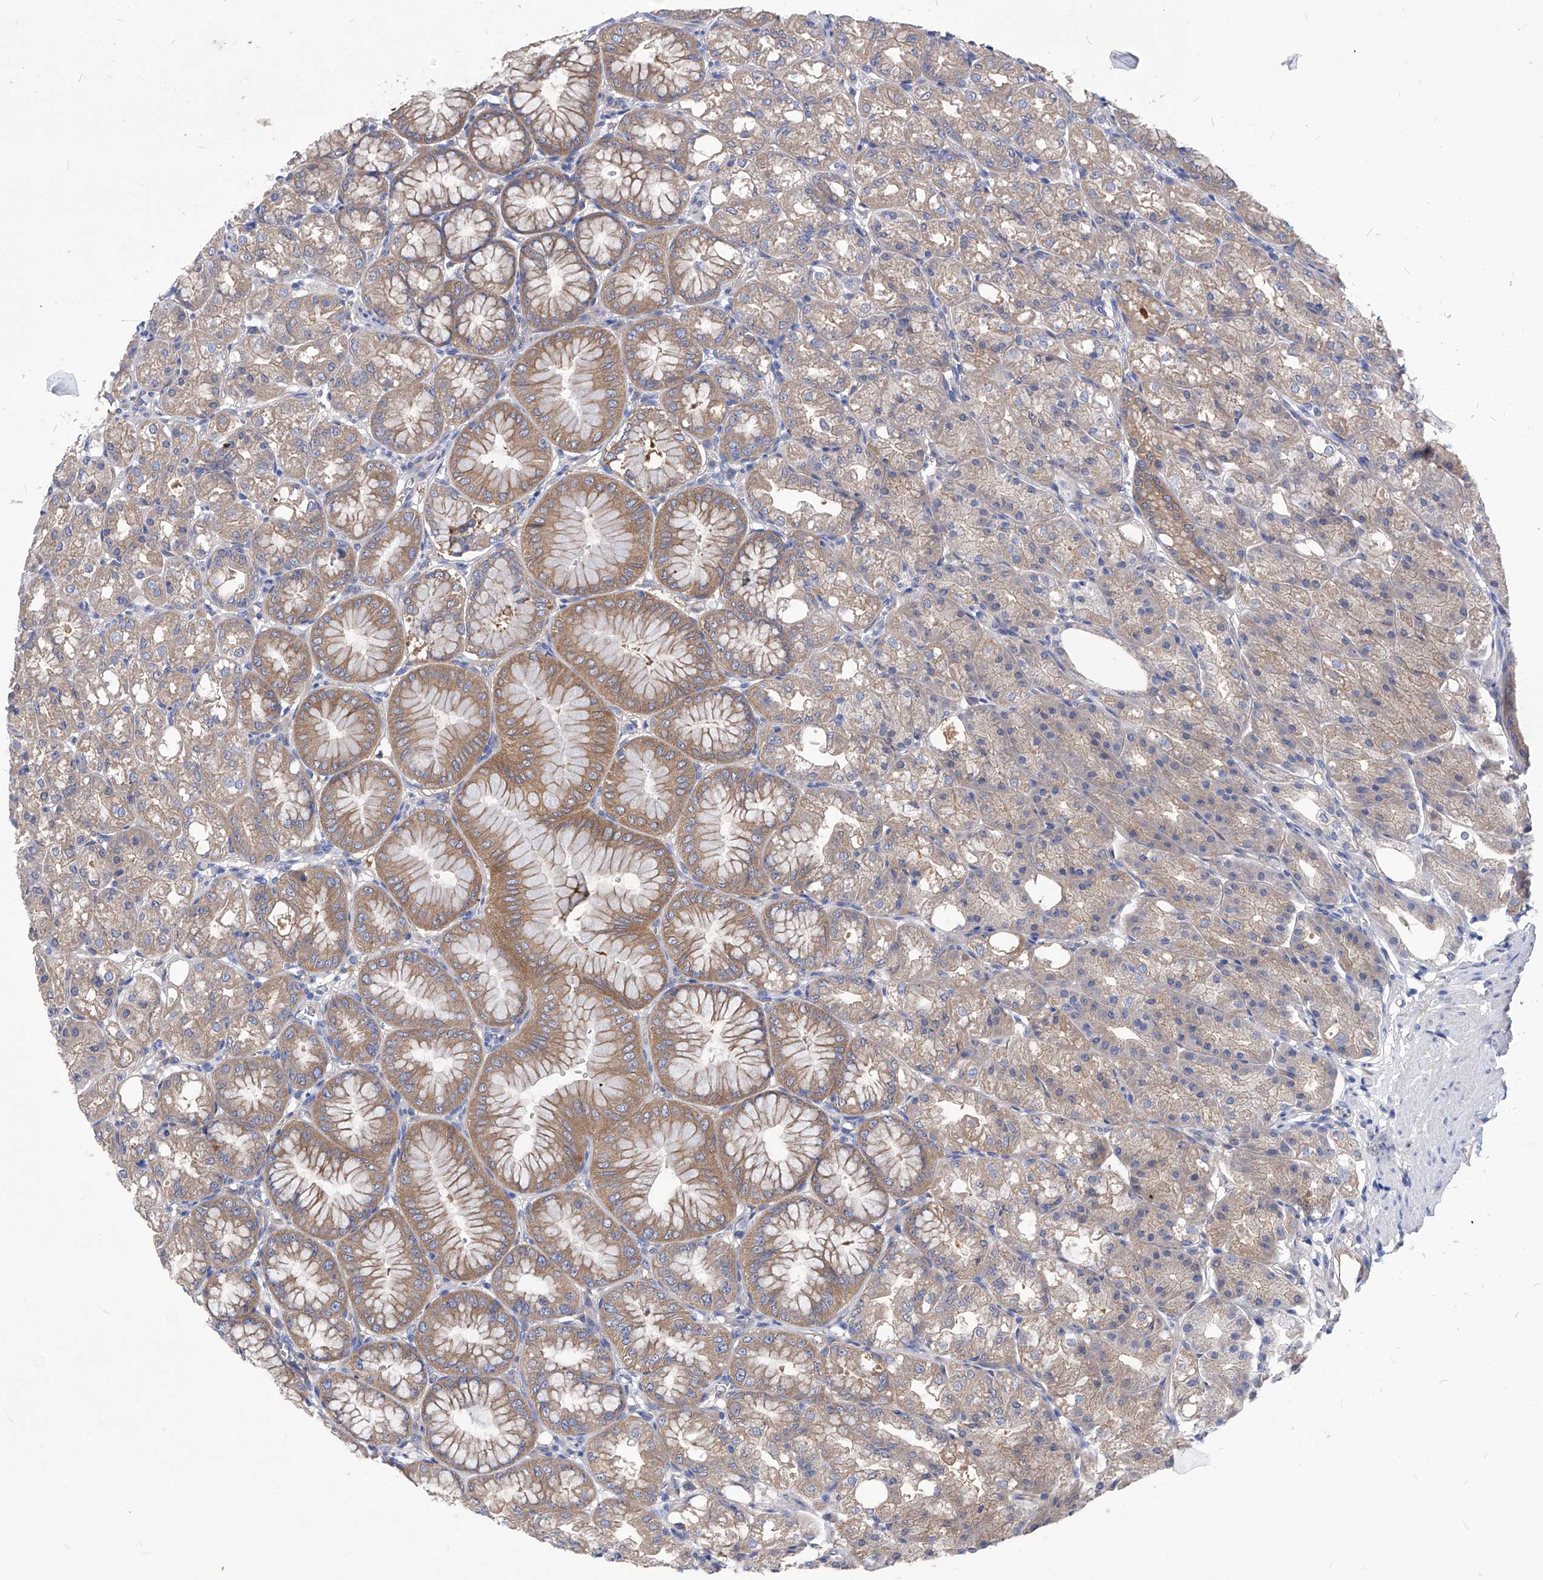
{"staining": {"intensity": "moderate", "quantity": ">75%", "location": "cytoplasmic/membranous"}, "tissue": "stomach", "cell_type": "Glandular cells", "image_type": "normal", "snomed": [{"axis": "morphology", "description": "Normal tissue, NOS"}, {"axis": "topography", "description": "Stomach, lower"}], "caption": "Immunohistochemical staining of normal stomach displays >75% levels of moderate cytoplasmic/membranous protein expression in approximately >75% of glandular cells. Ihc stains the protein in brown and the nuclei are stained blue.", "gene": "XPNPEP1", "patient": {"sex": "male", "age": 71}}